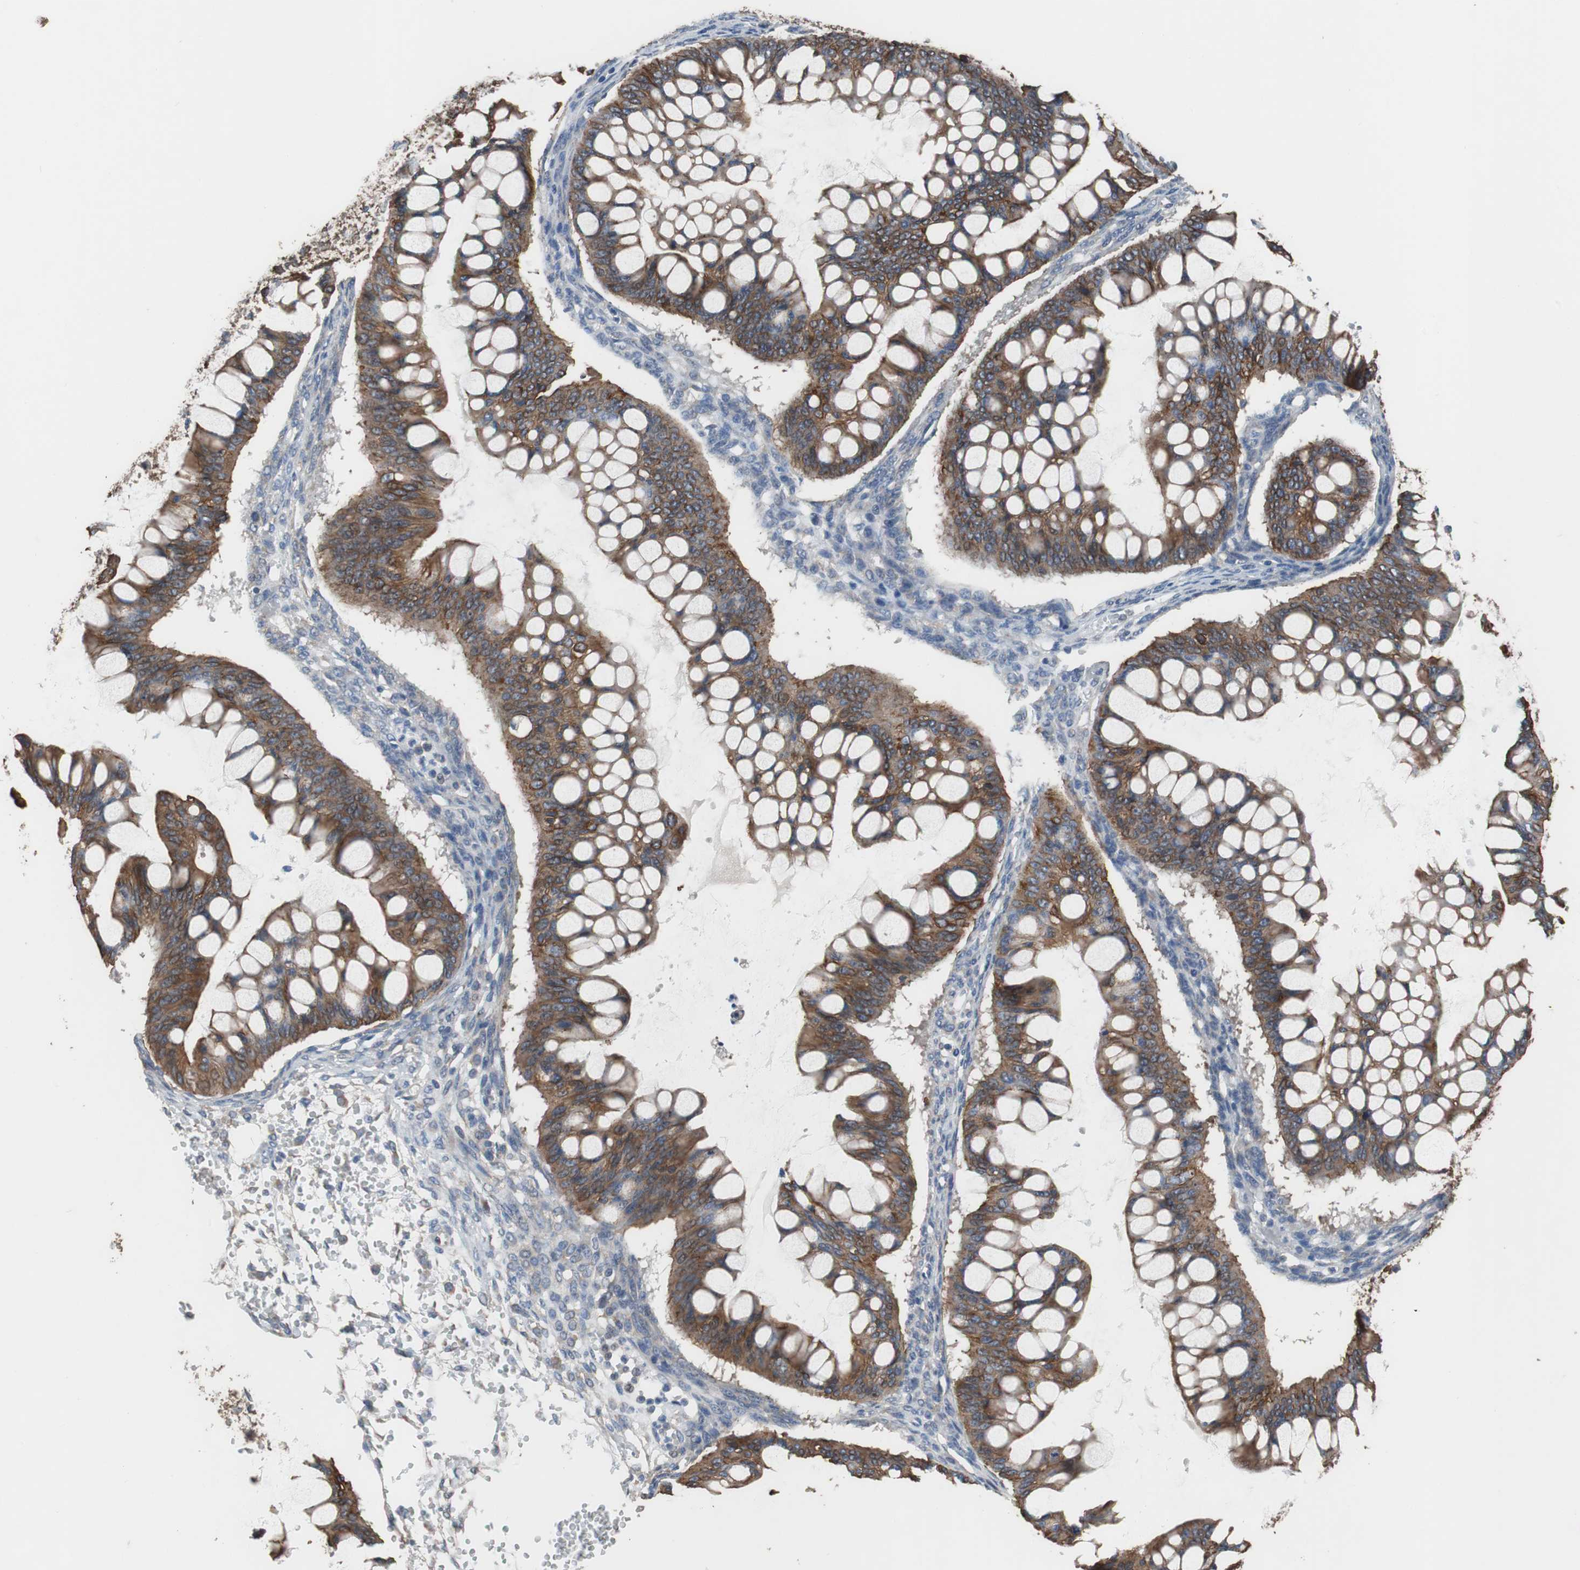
{"staining": {"intensity": "strong", "quantity": ">75%", "location": "cytoplasmic/membranous"}, "tissue": "ovarian cancer", "cell_type": "Tumor cells", "image_type": "cancer", "snomed": [{"axis": "morphology", "description": "Cystadenocarcinoma, mucinous, NOS"}, {"axis": "topography", "description": "Ovary"}], "caption": "High-magnification brightfield microscopy of ovarian cancer (mucinous cystadenocarcinoma) stained with DAB (brown) and counterstained with hematoxylin (blue). tumor cells exhibit strong cytoplasmic/membranous staining is present in approximately>75% of cells.", "gene": "USP10", "patient": {"sex": "female", "age": 73}}